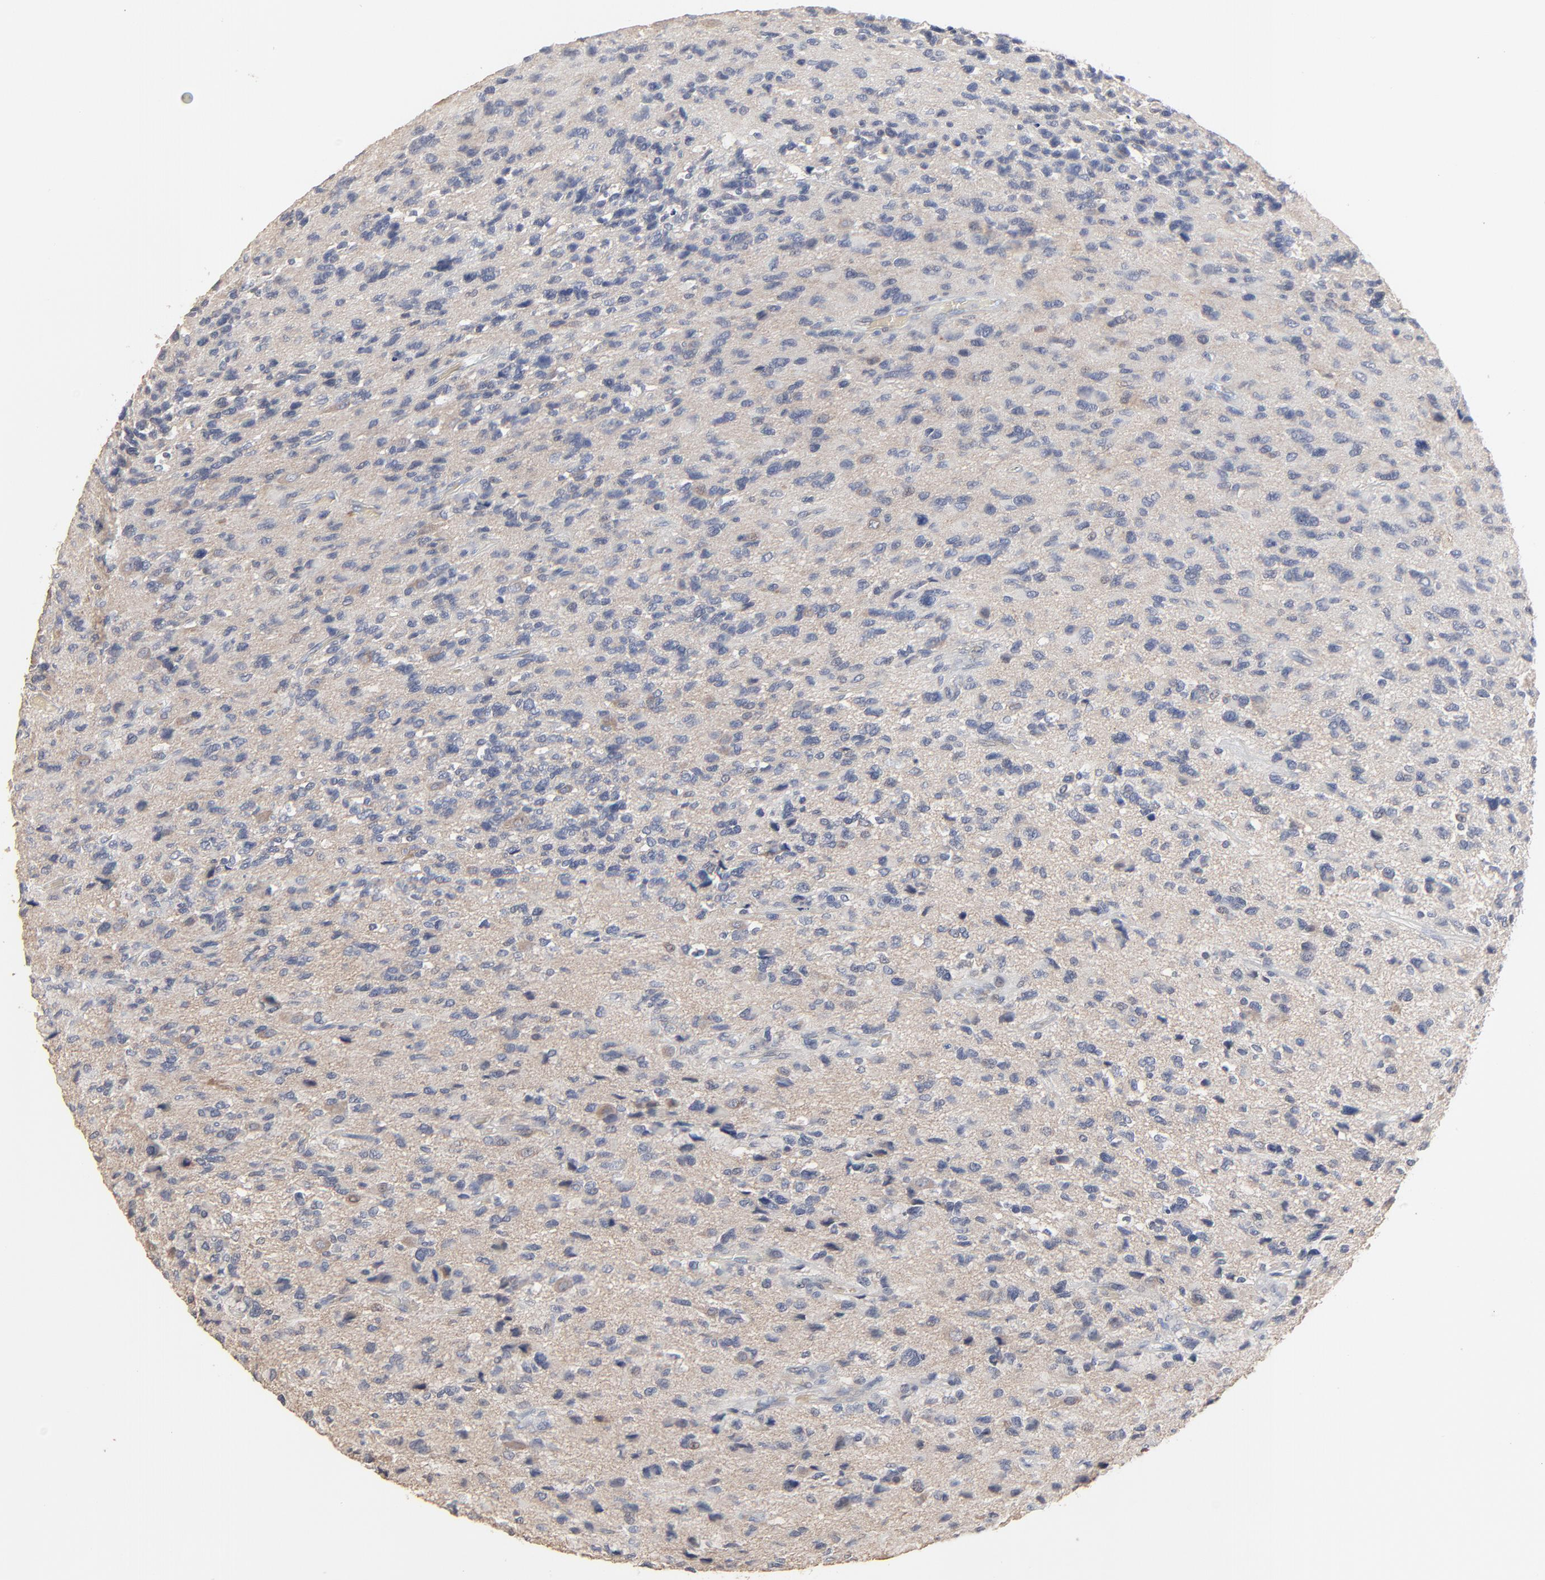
{"staining": {"intensity": "negative", "quantity": "none", "location": "none"}, "tissue": "glioma", "cell_type": "Tumor cells", "image_type": "cancer", "snomed": [{"axis": "morphology", "description": "Glioma, malignant, High grade"}, {"axis": "topography", "description": "Brain"}], "caption": "The immunohistochemistry (IHC) histopathology image has no significant positivity in tumor cells of malignant glioma (high-grade) tissue.", "gene": "FANCB", "patient": {"sex": "male", "age": 69}}